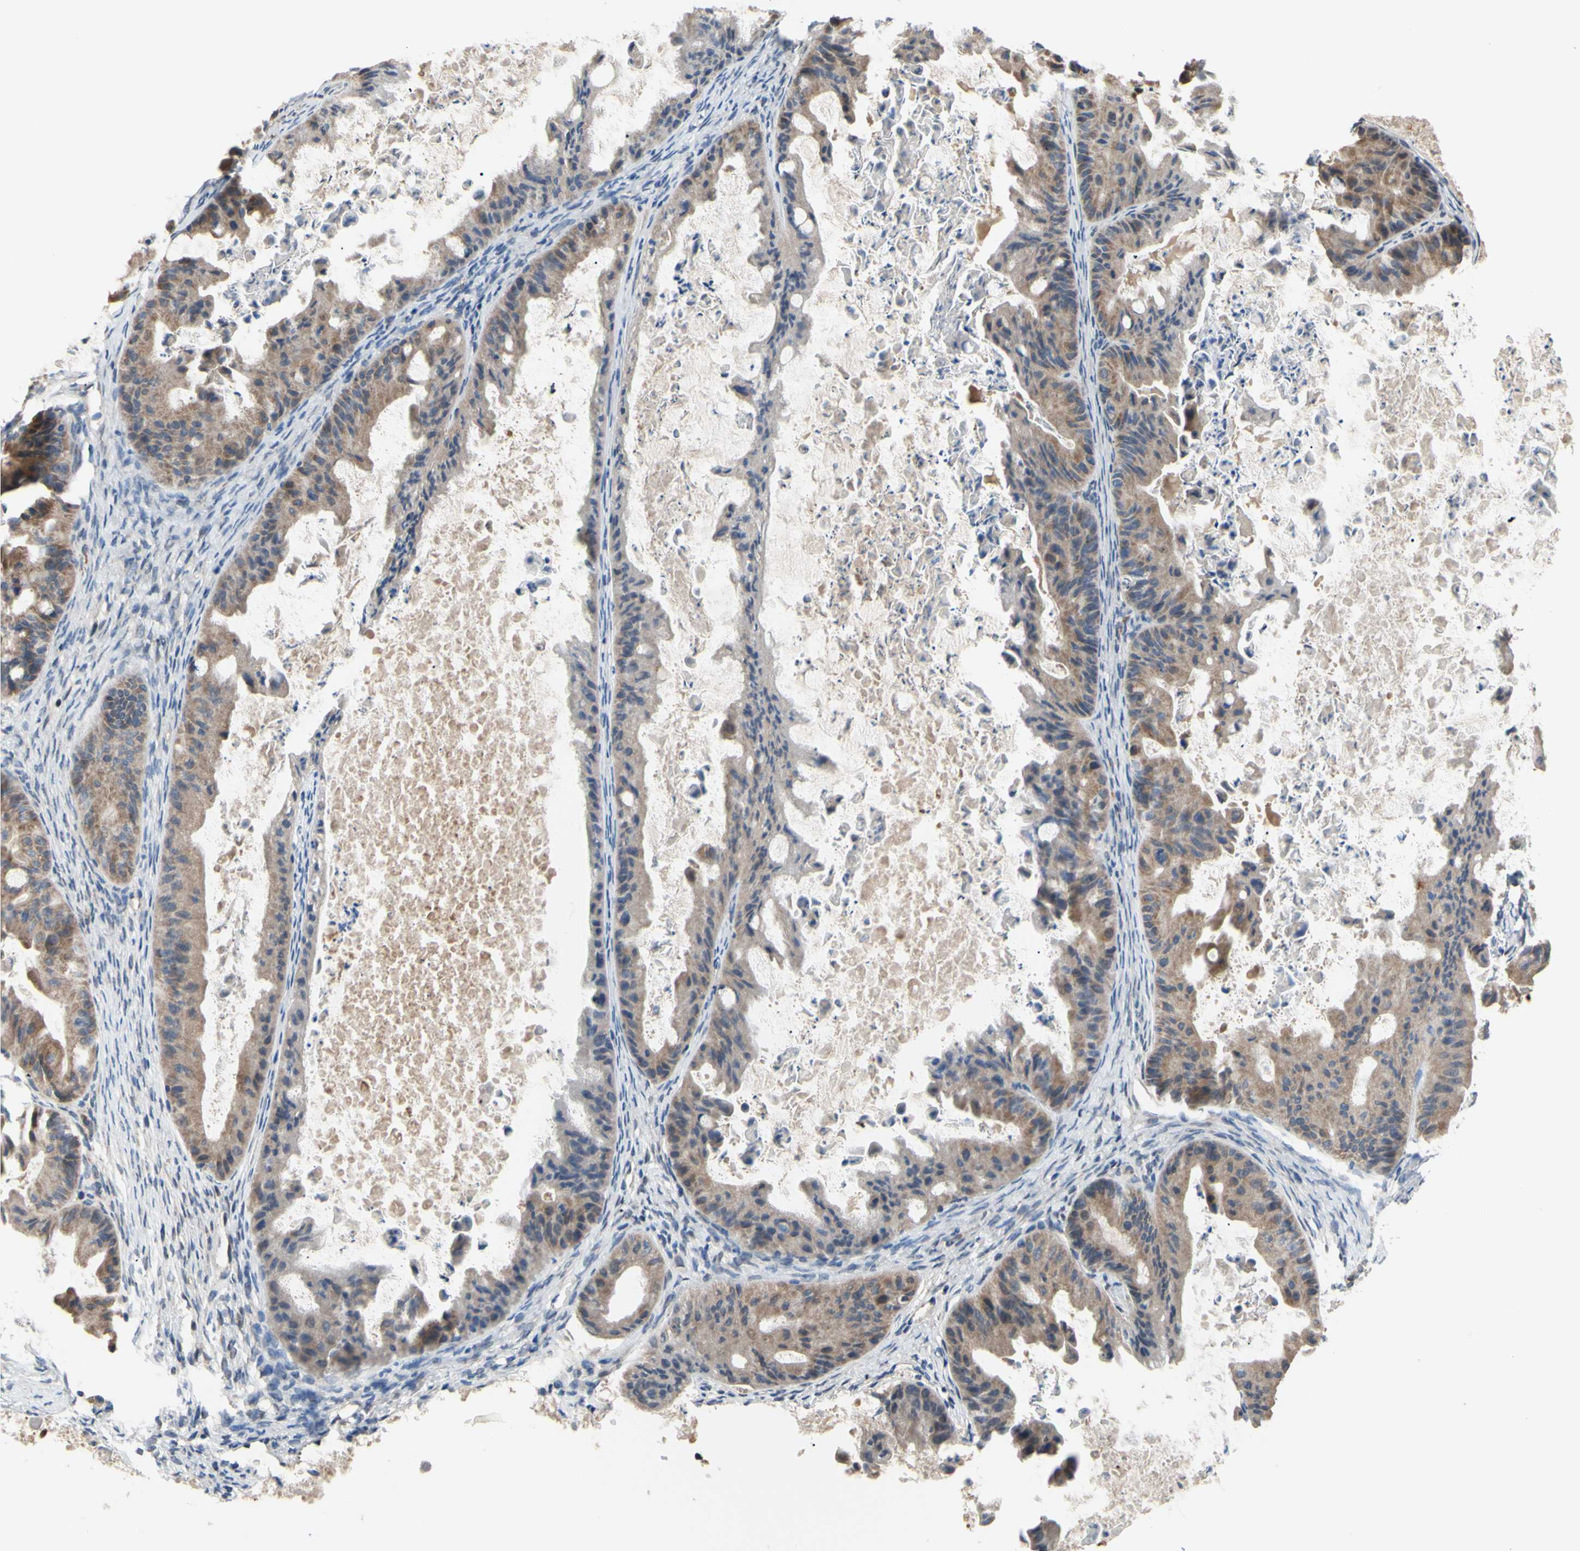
{"staining": {"intensity": "moderate", "quantity": ">75%", "location": "cytoplasmic/membranous"}, "tissue": "ovarian cancer", "cell_type": "Tumor cells", "image_type": "cancer", "snomed": [{"axis": "morphology", "description": "Cystadenocarcinoma, mucinous, NOS"}, {"axis": "topography", "description": "Ovary"}], "caption": "DAB (3,3'-diaminobenzidine) immunohistochemical staining of human ovarian mucinous cystadenocarcinoma shows moderate cytoplasmic/membranous protein staining in about >75% of tumor cells.", "gene": "SP4", "patient": {"sex": "female", "age": 37}}